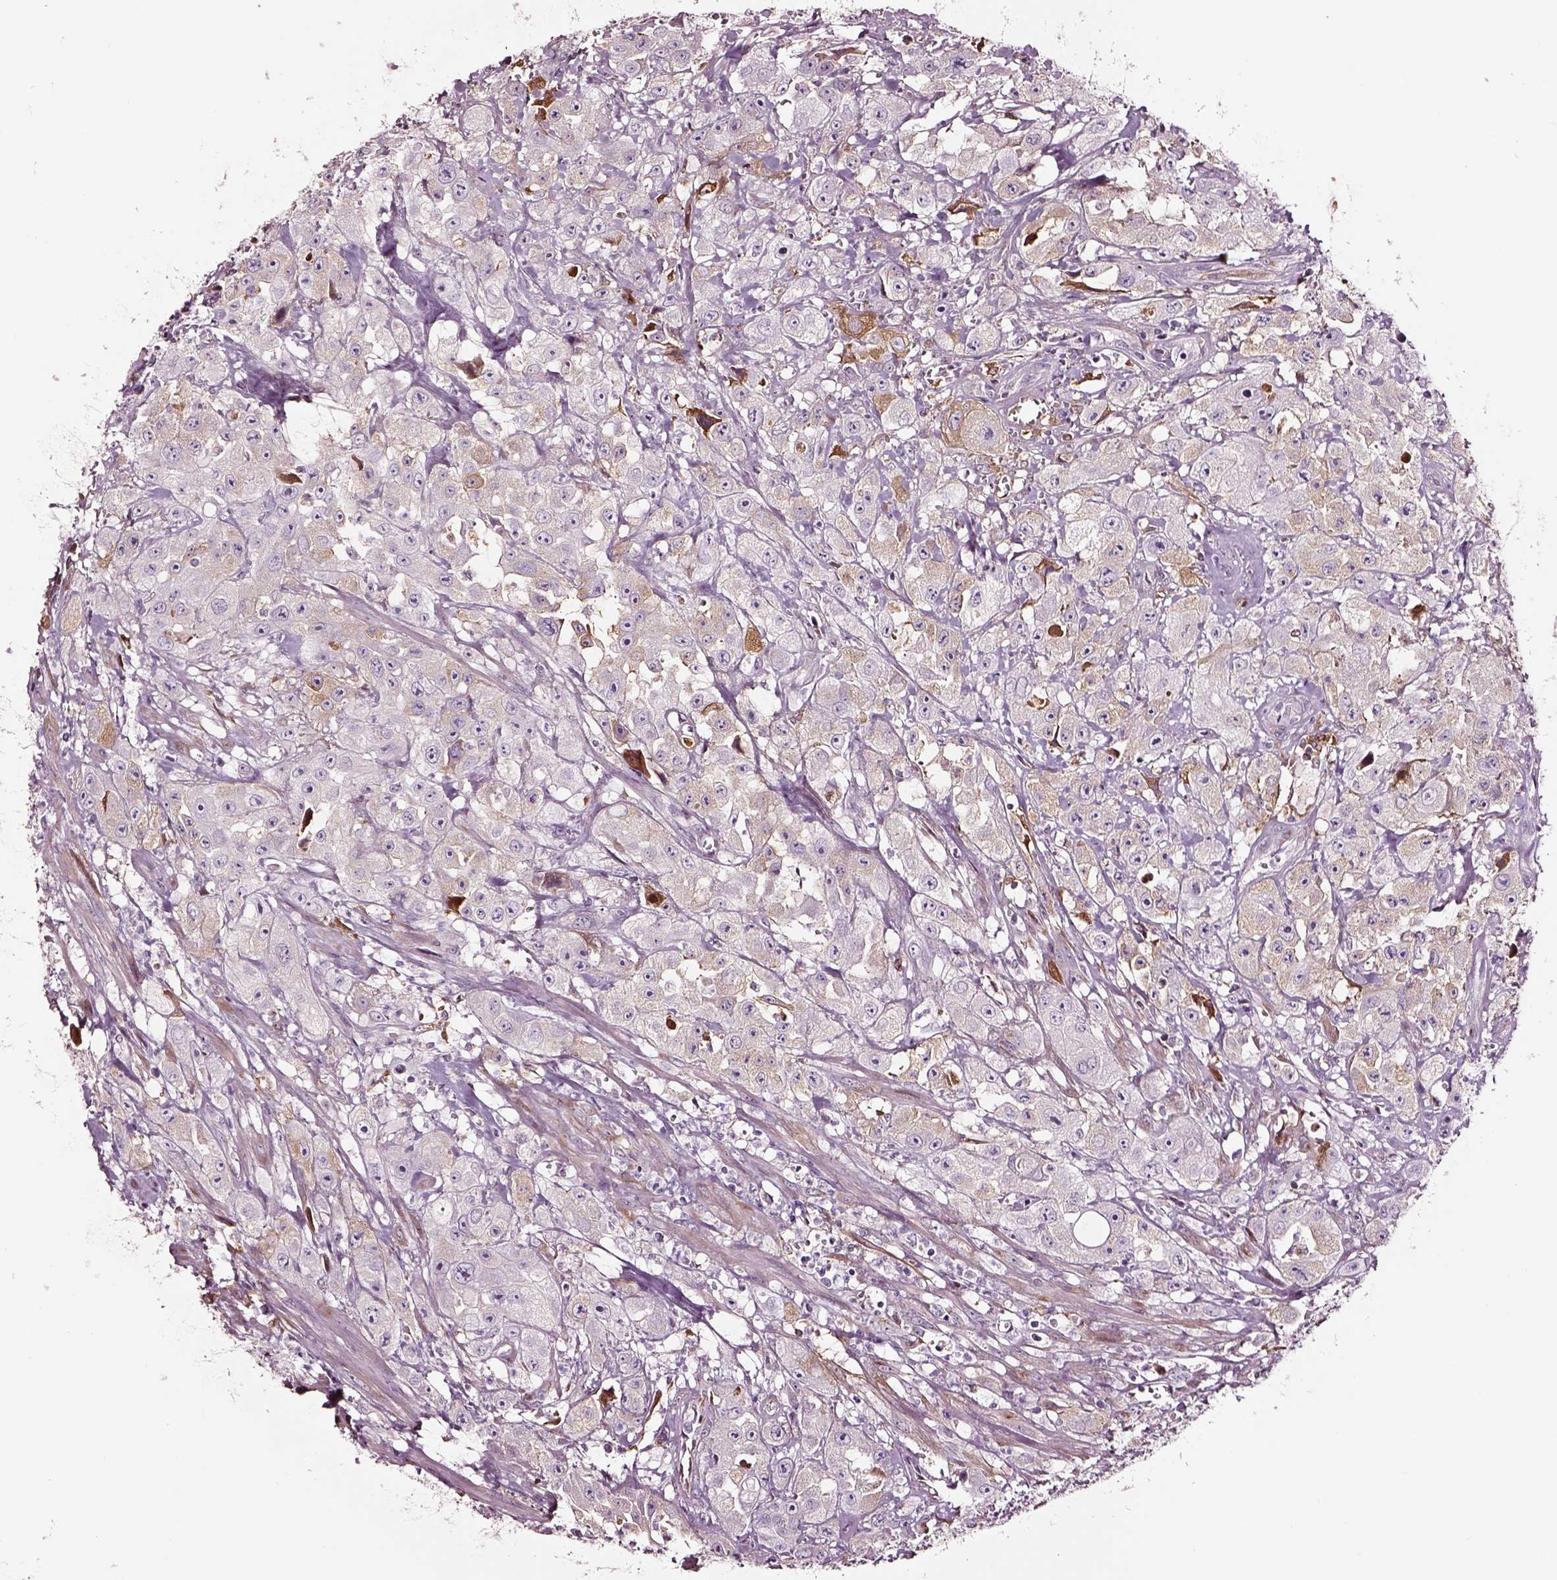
{"staining": {"intensity": "negative", "quantity": "none", "location": "none"}, "tissue": "urothelial cancer", "cell_type": "Tumor cells", "image_type": "cancer", "snomed": [{"axis": "morphology", "description": "Urothelial carcinoma, High grade"}, {"axis": "topography", "description": "Urinary bladder"}], "caption": "A histopathology image of human urothelial carcinoma (high-grade) is negative for staining in tumor cells. The staining is performed using DAB (3,3'-diaminobenzidine) brown chromogen with nuclei counter-stained in using hematoxylin.", "gene": "TF", "patient": {"sex": "male", "age": 79}}